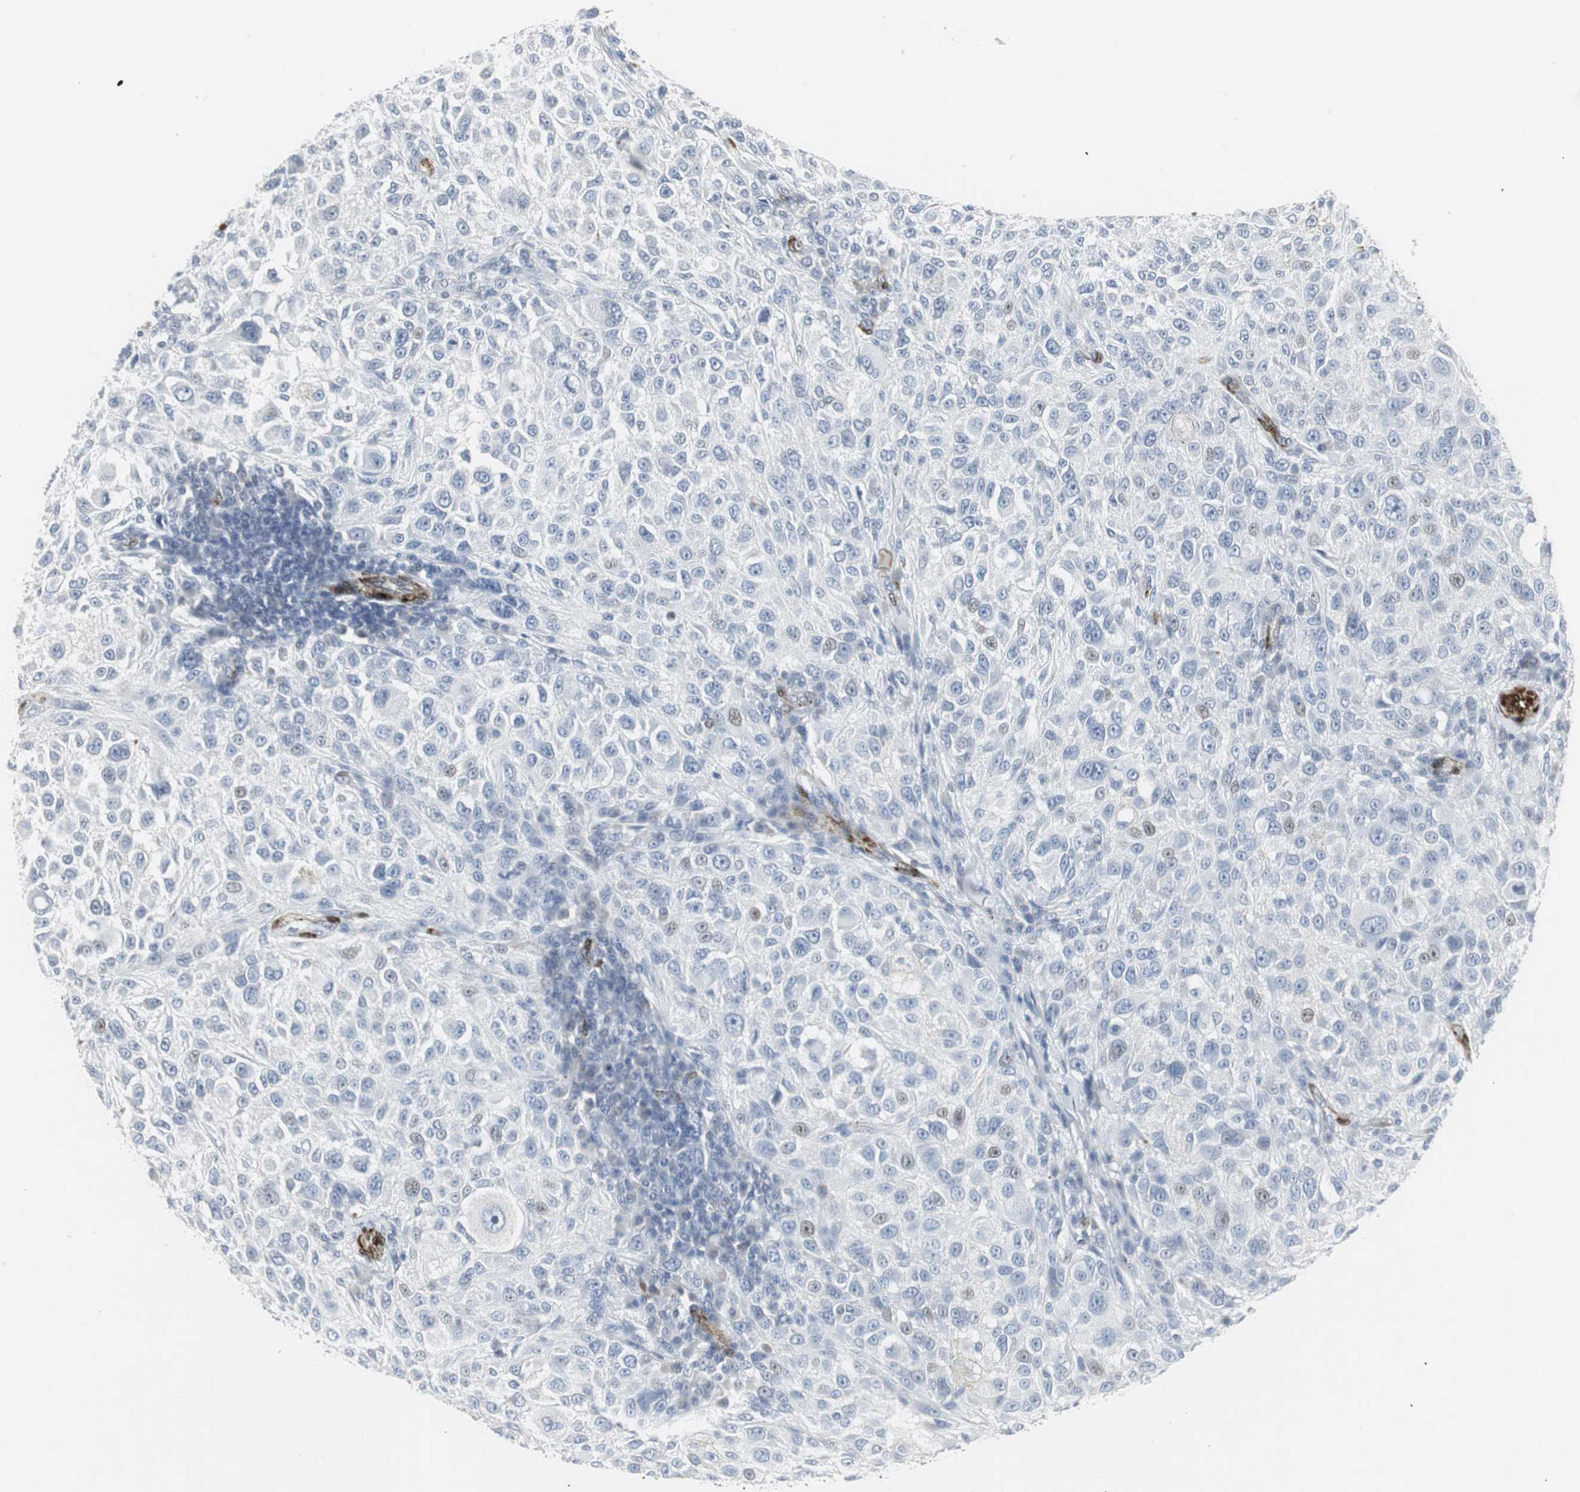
{"staining": {"intensity": "negative", "quantity": "none", "location": "none"}, "tissue": "melanoma", "cell_type": "Tumor cells", "image_type": "cancer", "snomed": [{"axis": "morphology", "description": "Necrosis, NOS"}, {"axis": "morphology", "description": "Malignant melanoma, NOS"}, {"axis": "topography", "description": "Skin"}], "caption": "A photomicrograph of human melanoma is negative for staining in tumor cells.", "gene": "PPP1R14A", "patient": {"sex": "female", "age": 87}}